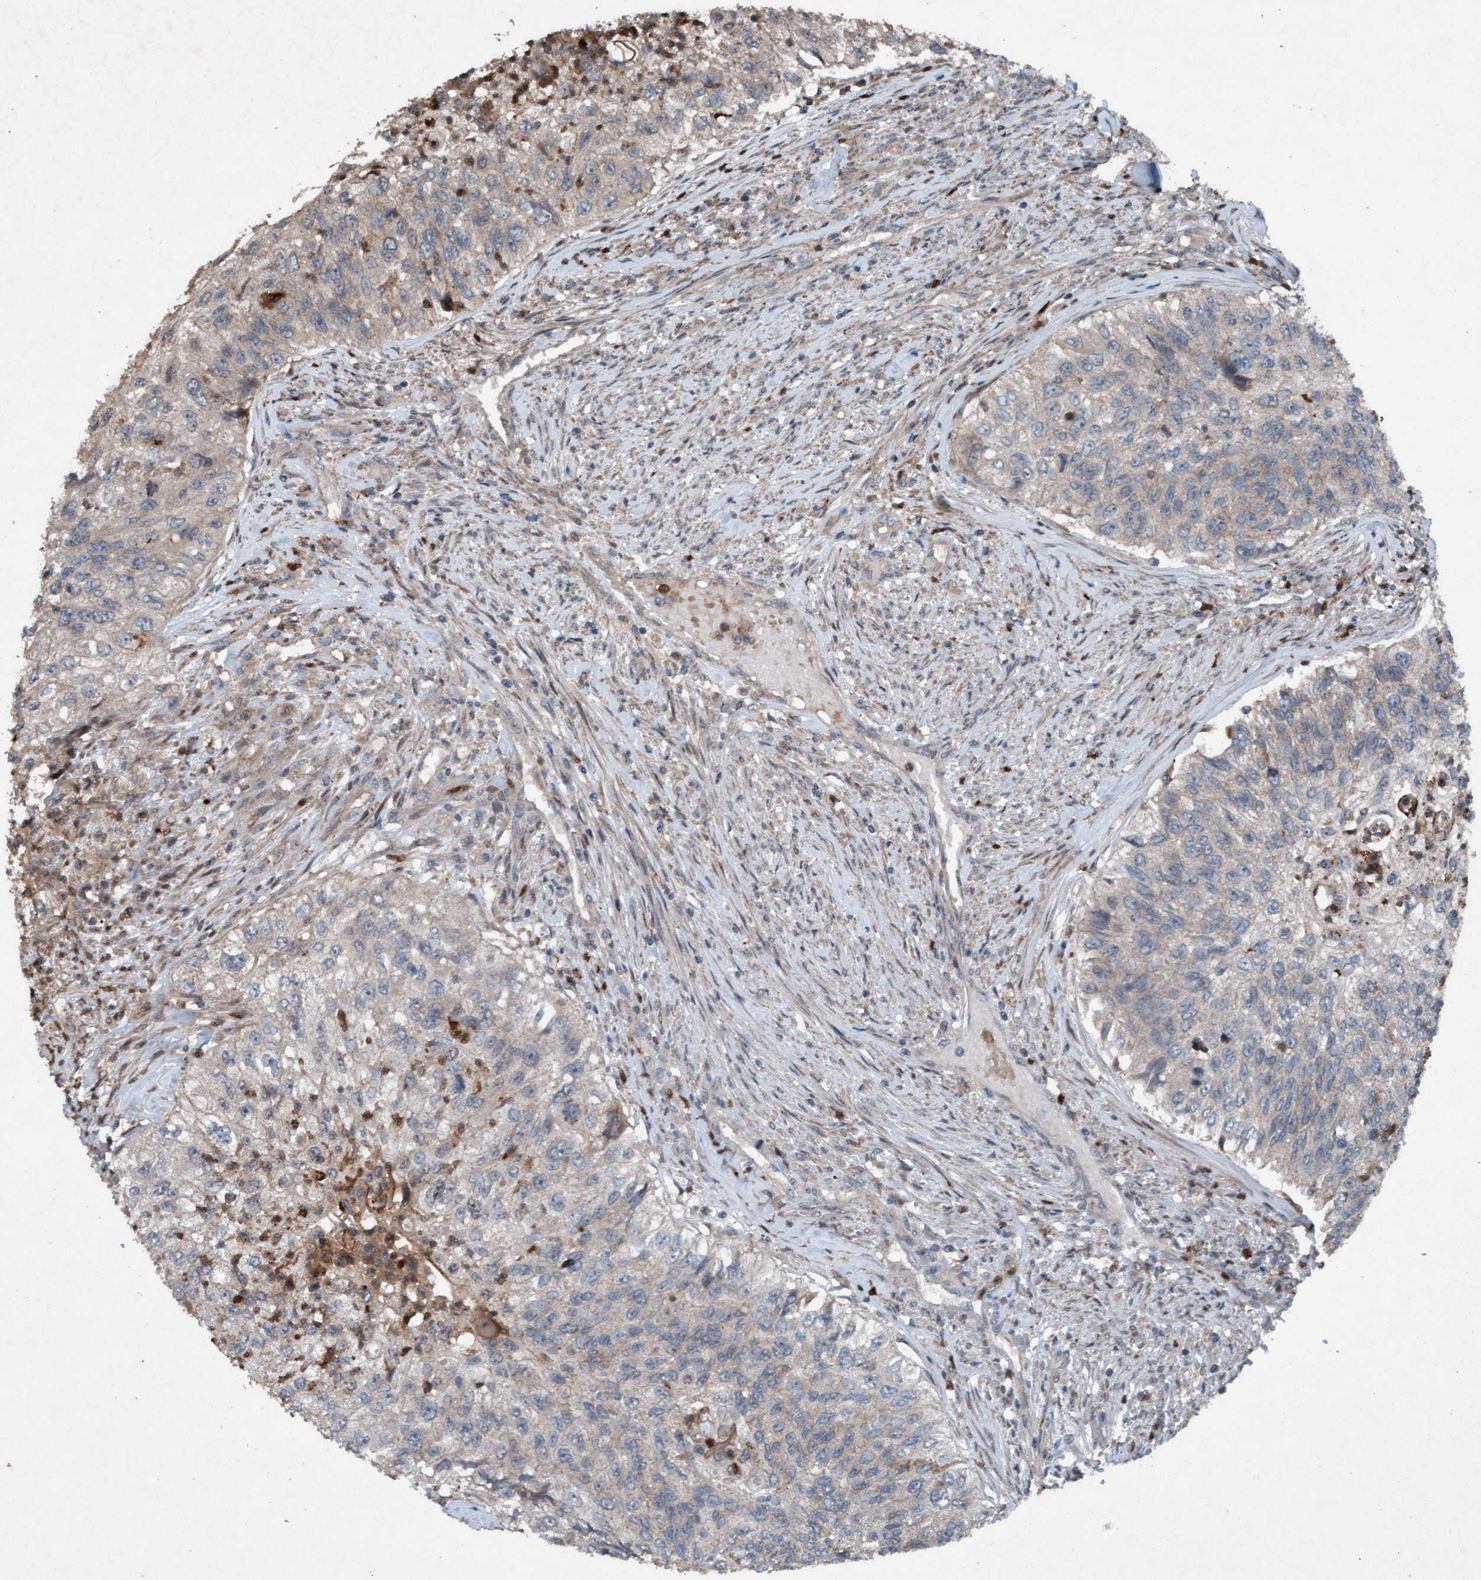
{"staining": {"intensity": "weak", "quantity": "<25%", "location": "cytoplasmic/membranous"}, "tissue": "urothelial cancer", "cell_type": "Tumor cells", "image_type": "cancer", "snomed": [{"axis": "morphology", "description": "Urothelial carcinoma, High grade"}, {"axis": "topography", "description": "Urinary bladder"}], "caption": "The micrograph displays no significant expression in tumor cells of urothelial cancer. (DAB IHC visualized using brightfield microscopy, high magnification).", "gene": "PLXNB2", "patient": {"sex": "female", "age": 60}}